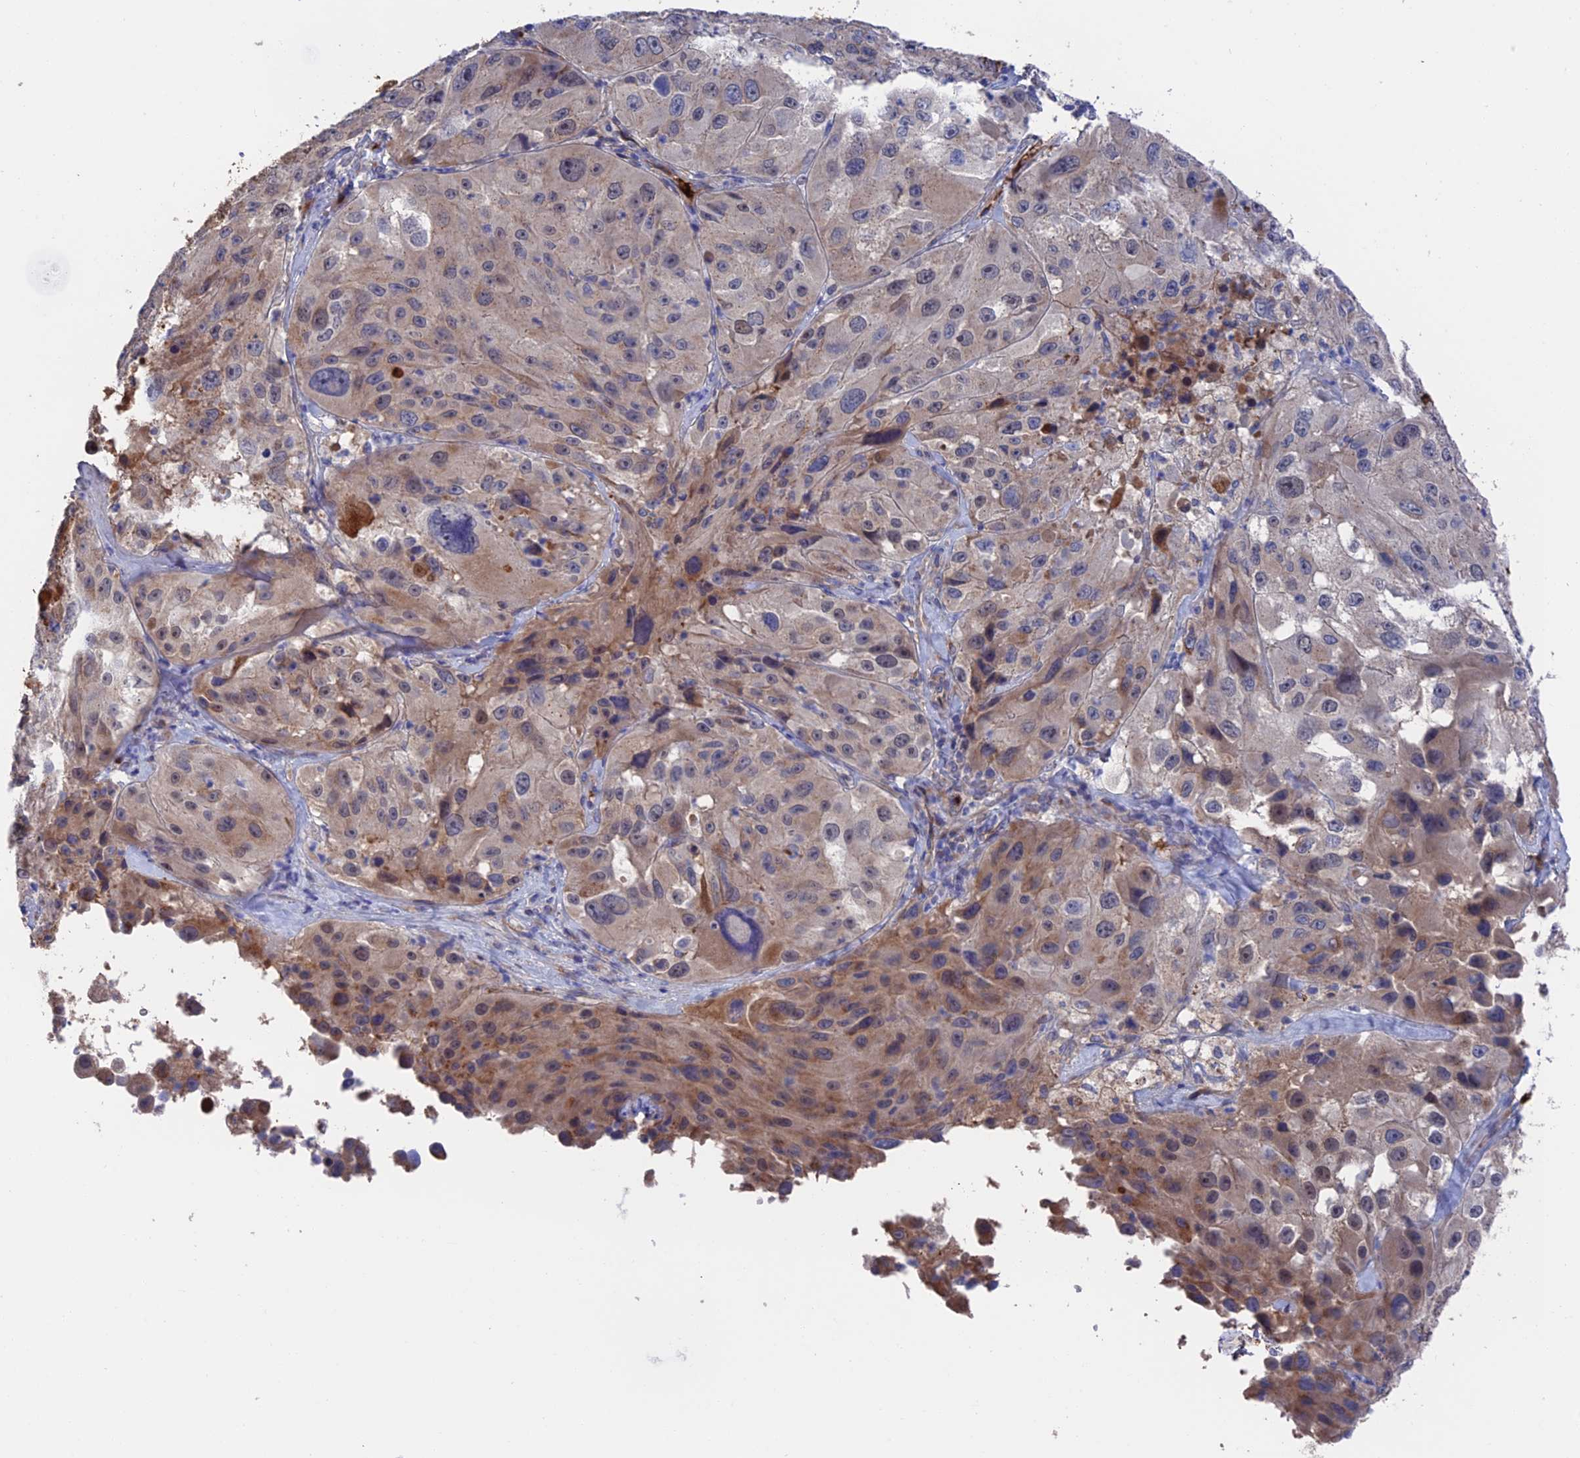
{"staining": {"intensity": "moderate", "quantity": "25%-75%", "location": "cytoplasmic/membranous"}, "tissue": "melanoma", "cell_type": "Tumor cells", "image_type": "cancer", "snomed": [{"axis": "morphology", "description": "Malignant melanoma, Metastatic site"}, {"axis": "topography", "description": "Lymph node"}], "caption": "Tumor cells display medium levels of moderate cytoplasmic/membranous positivity in approximately 25%-75% of cells in human melanoma.", "gene": "HPF1", "patient": {"sex": "male", "age": 62}}